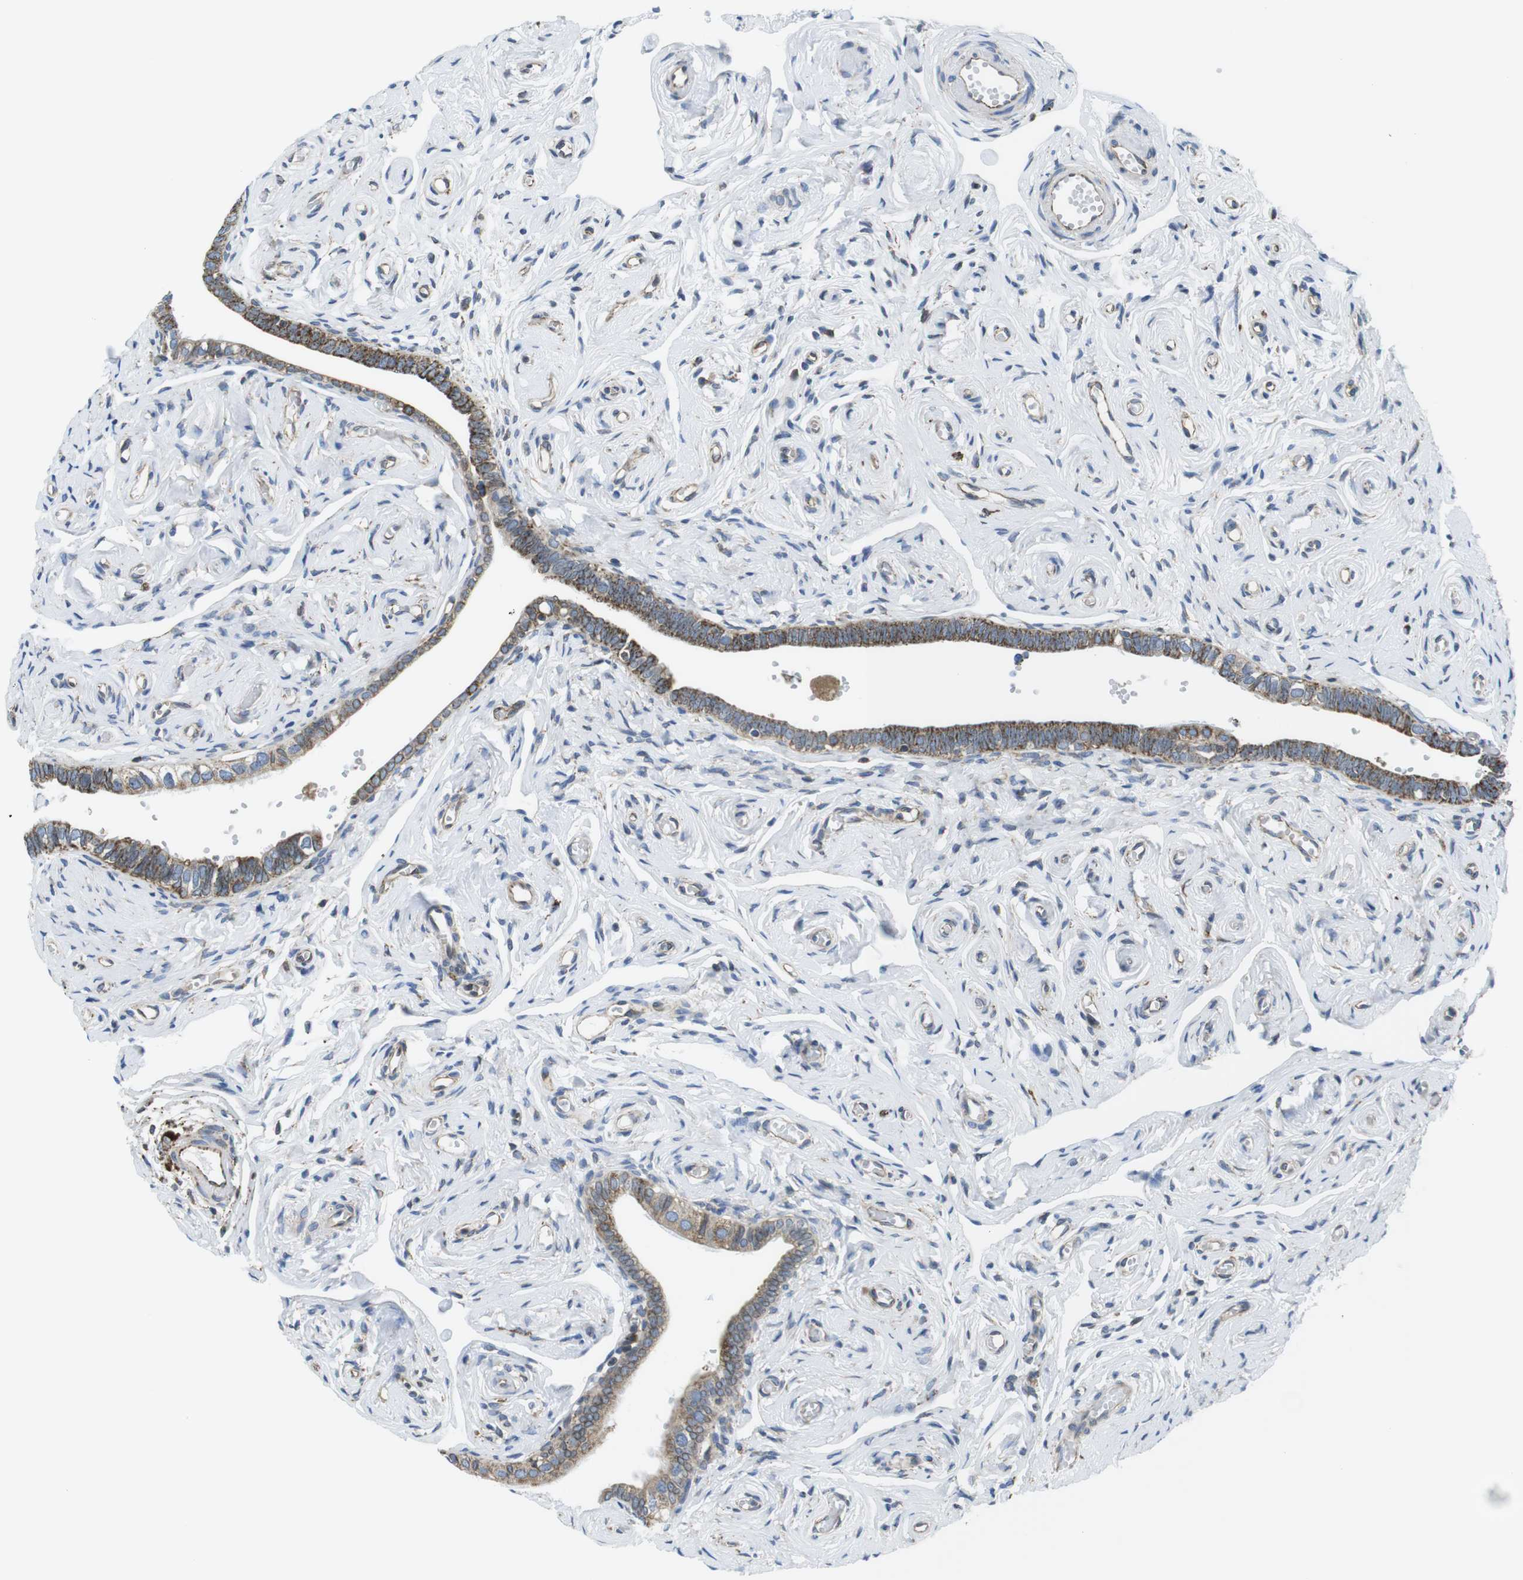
{"staining": {"intensity": "strong", "quantity": ">75%", "location": "cytoplasmic/membranous"}, "tissue": "fallopian tube", "cell_type": "Glandular cells", "image_type": "normal", "snomed": [{"axis": "morphology", "description": "Normal tissue, NOS"}, {"axis": "topography", "description": "Fallopian tube"}], "caption": "Human fallopian tube stained with a protein marker displays strong staining in glandular cells.", "gene": "KCNE3", "patient": {"sex": "female", "age": 71}}